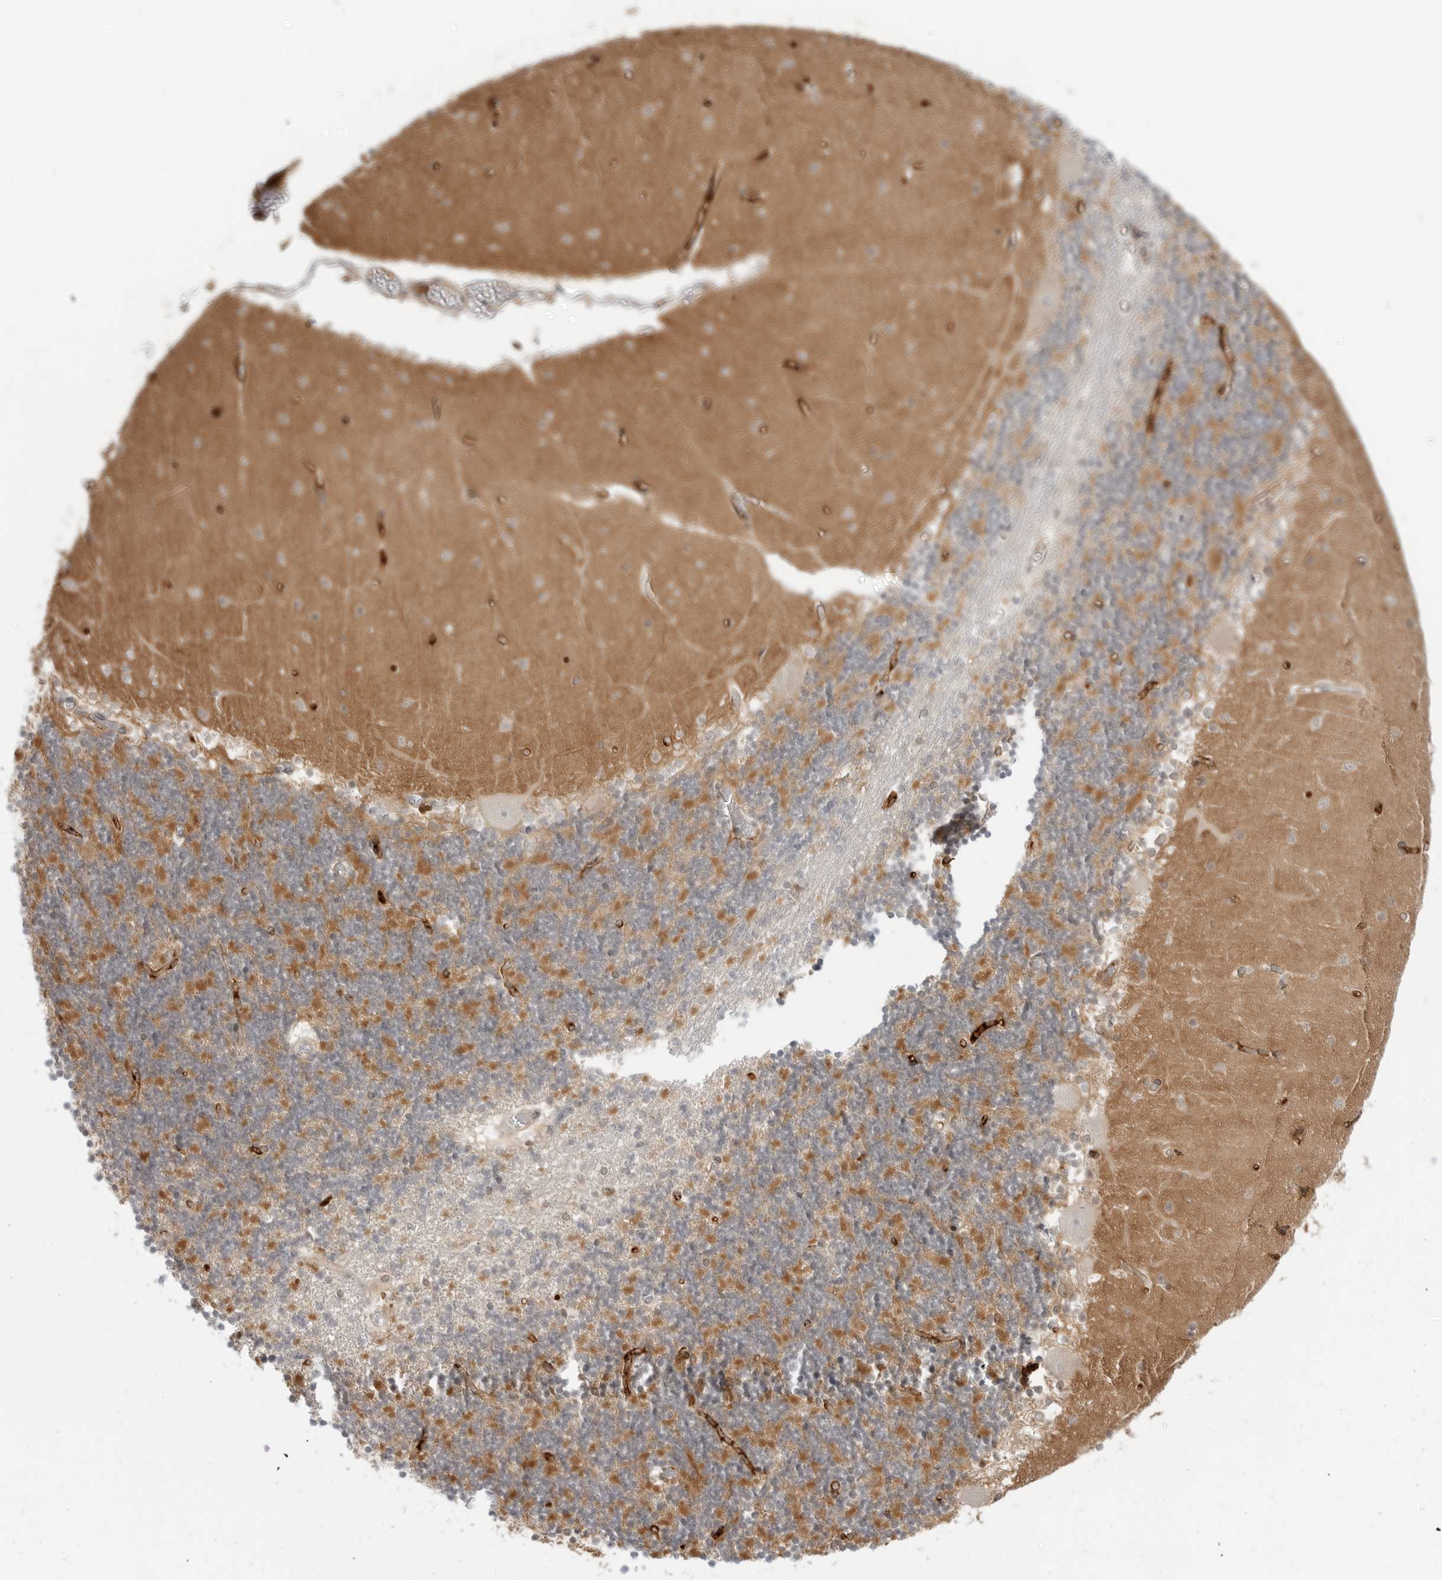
{"staining": {"intensity": "moderate", "quantity": "25%-75%", "location": "cytoplasmic/membranous"}, "tissue": "cerebellum", "cell_type": "Cells in granular layer", "image_type": "normal", "snomed": [{"axis": "morphology", "description": "Normal tissue, NOS"}, {"axis": "topography", "description": "Cerebellum"}], "caption": "Cerebellum stained with immunohistochemistry reveals moderate cytoplasmic/membranous expression in approximately 25%-75% of cells in granular layer.", "gene": "STXBP3", "patient": {"sex": "female", "age": 28}}